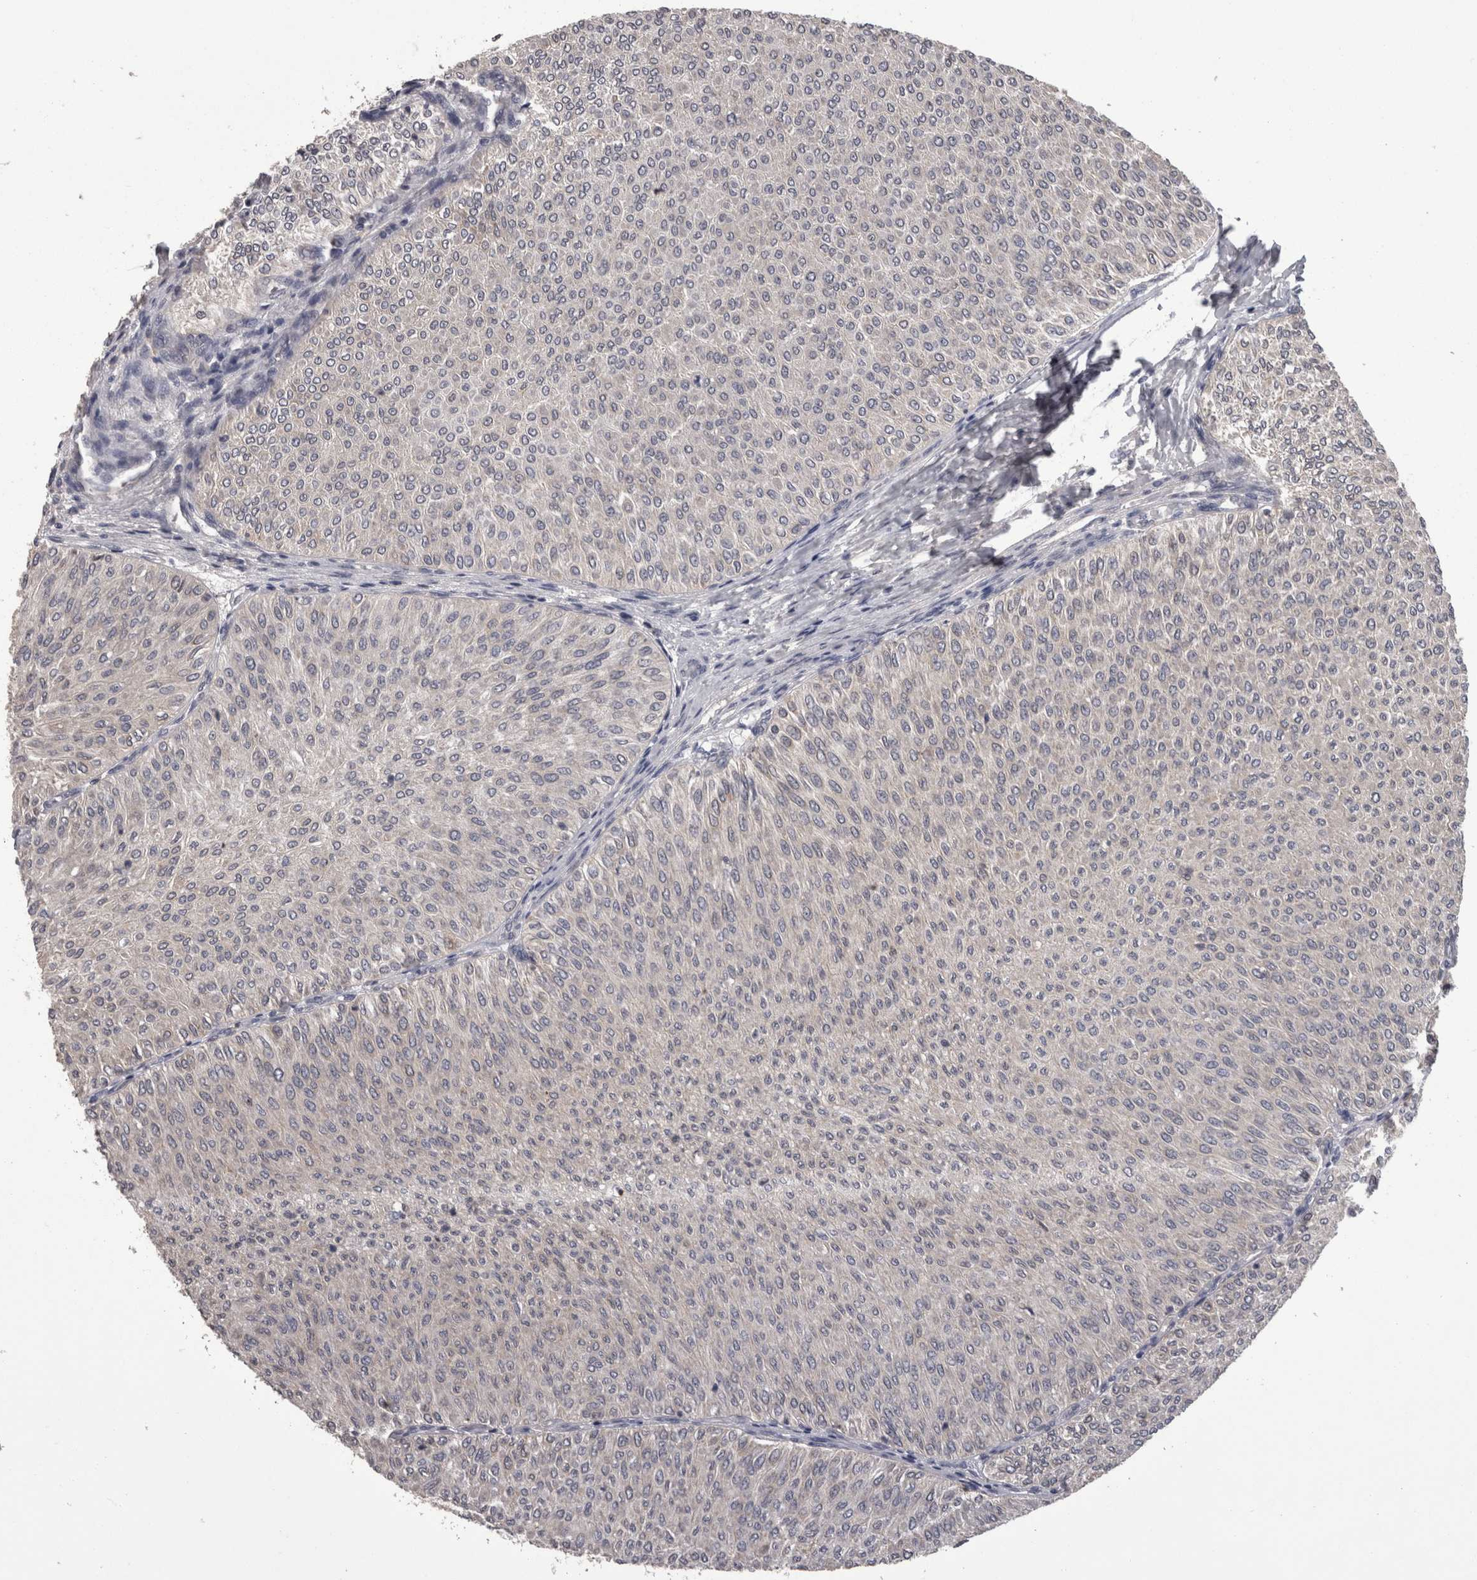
{"staining": {"intensity": "negative", "quantity": "none", "location": "none"}, "tissue": "urothelial cancer", "cell_type": "Tumor cells", "image_type": "cancer", "snomed": [{"axis": "morphology", "description": "Urothelial carcinoma, Low grade"}, {"axis": "topography", "description": "Urinary bladder"}], "caption": "Tumor cells show no significant protein expression in urothelial carcinoma (low-grade).", "gene": "PON3", "patient": {"sex": "male", "age": 78}}